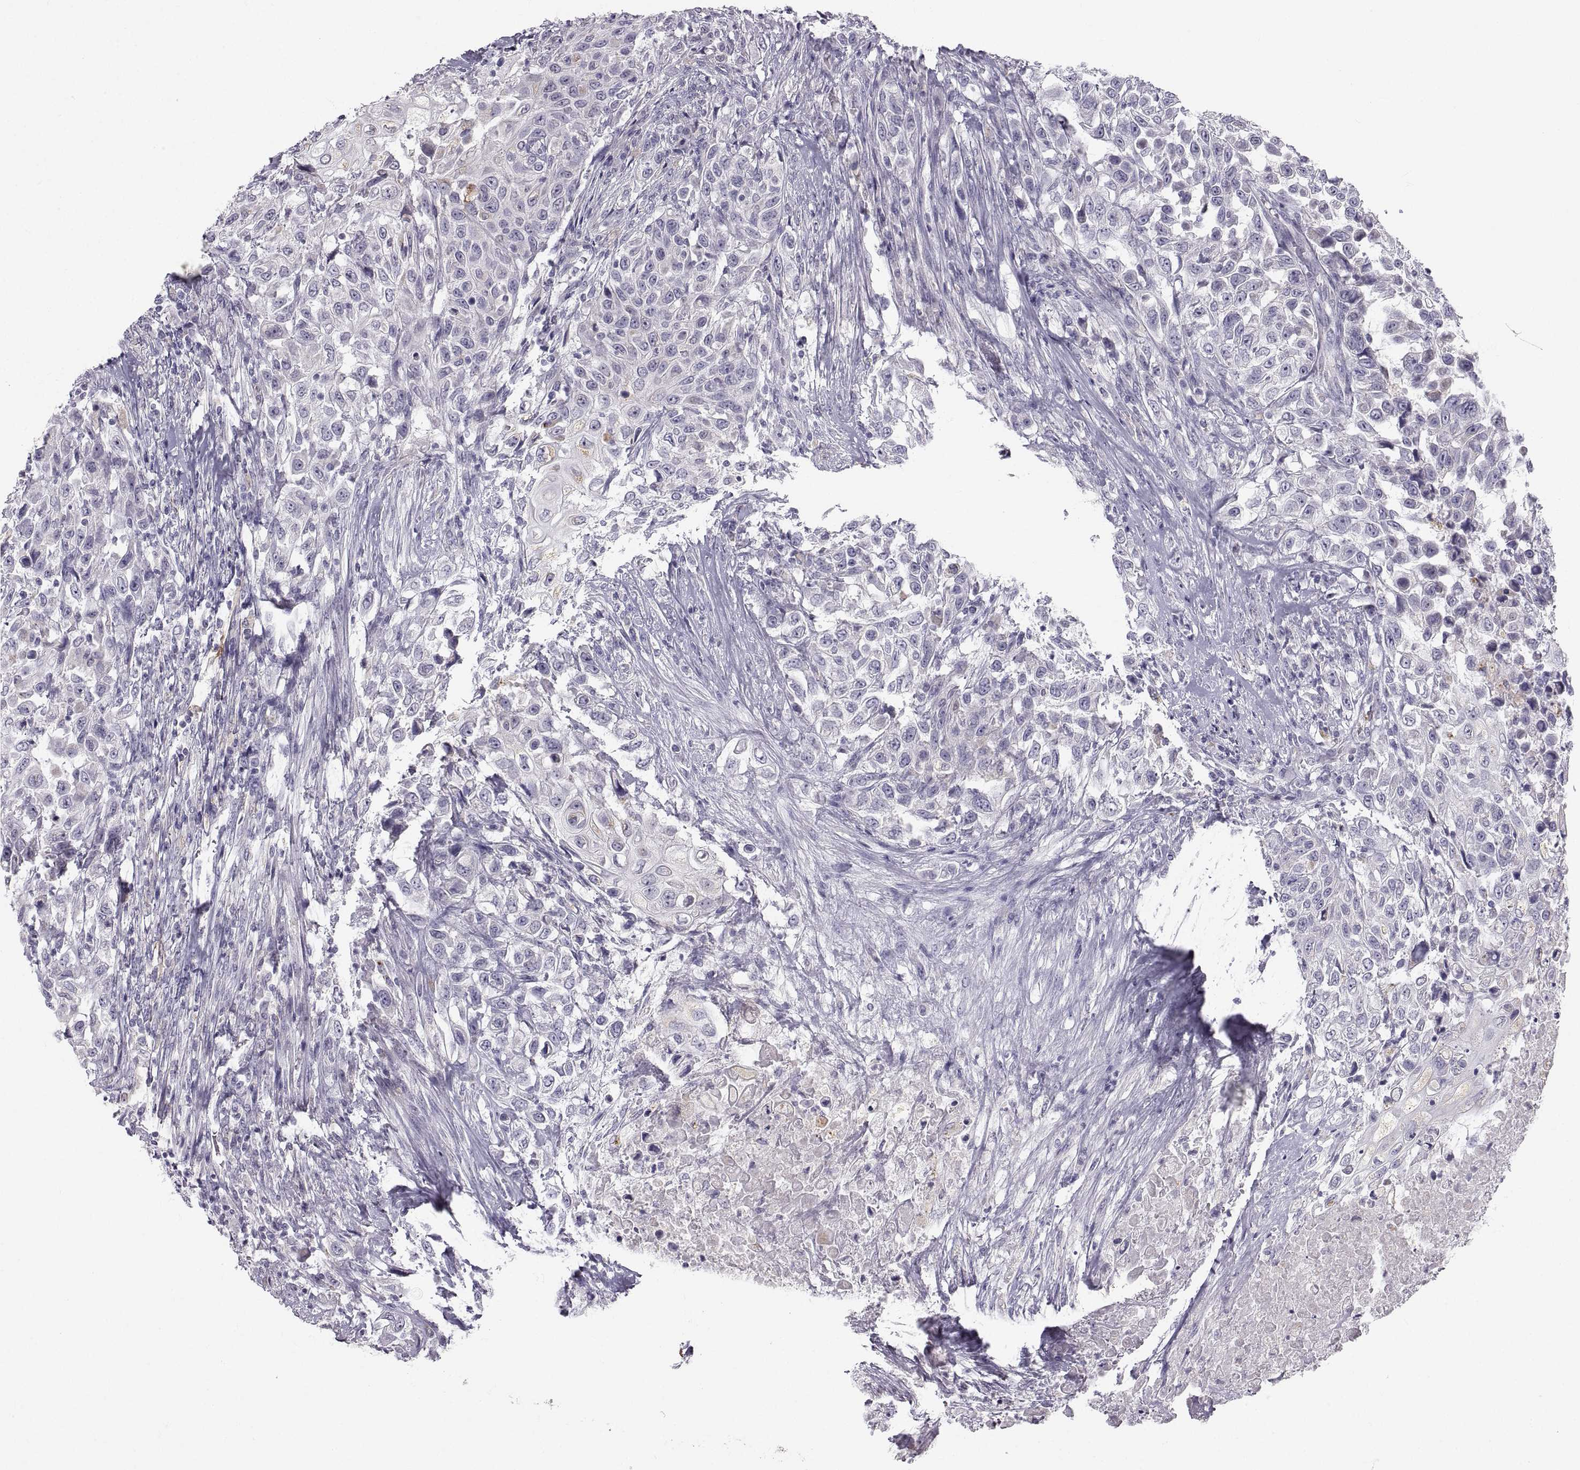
{"staining": {"intensity": "weak", "quantity": "<25%", "location": "cytoplasmic/membranous"}, "tissue": "urothelial cancer", "cell_type": "Tumor cells", "image_type": "cancer", "snomed": [{"axis": "morphology", "description": "Urothelial carcinoma, High grade"}, {"axis": "topography", "description": "Urinary bladder"}], "caption": "The micrograph shows no staining of tumor cells in high-grade urothelial carcinoma.", "gene": "PGM5", "patient": {"sex": "female", "age": 56}}